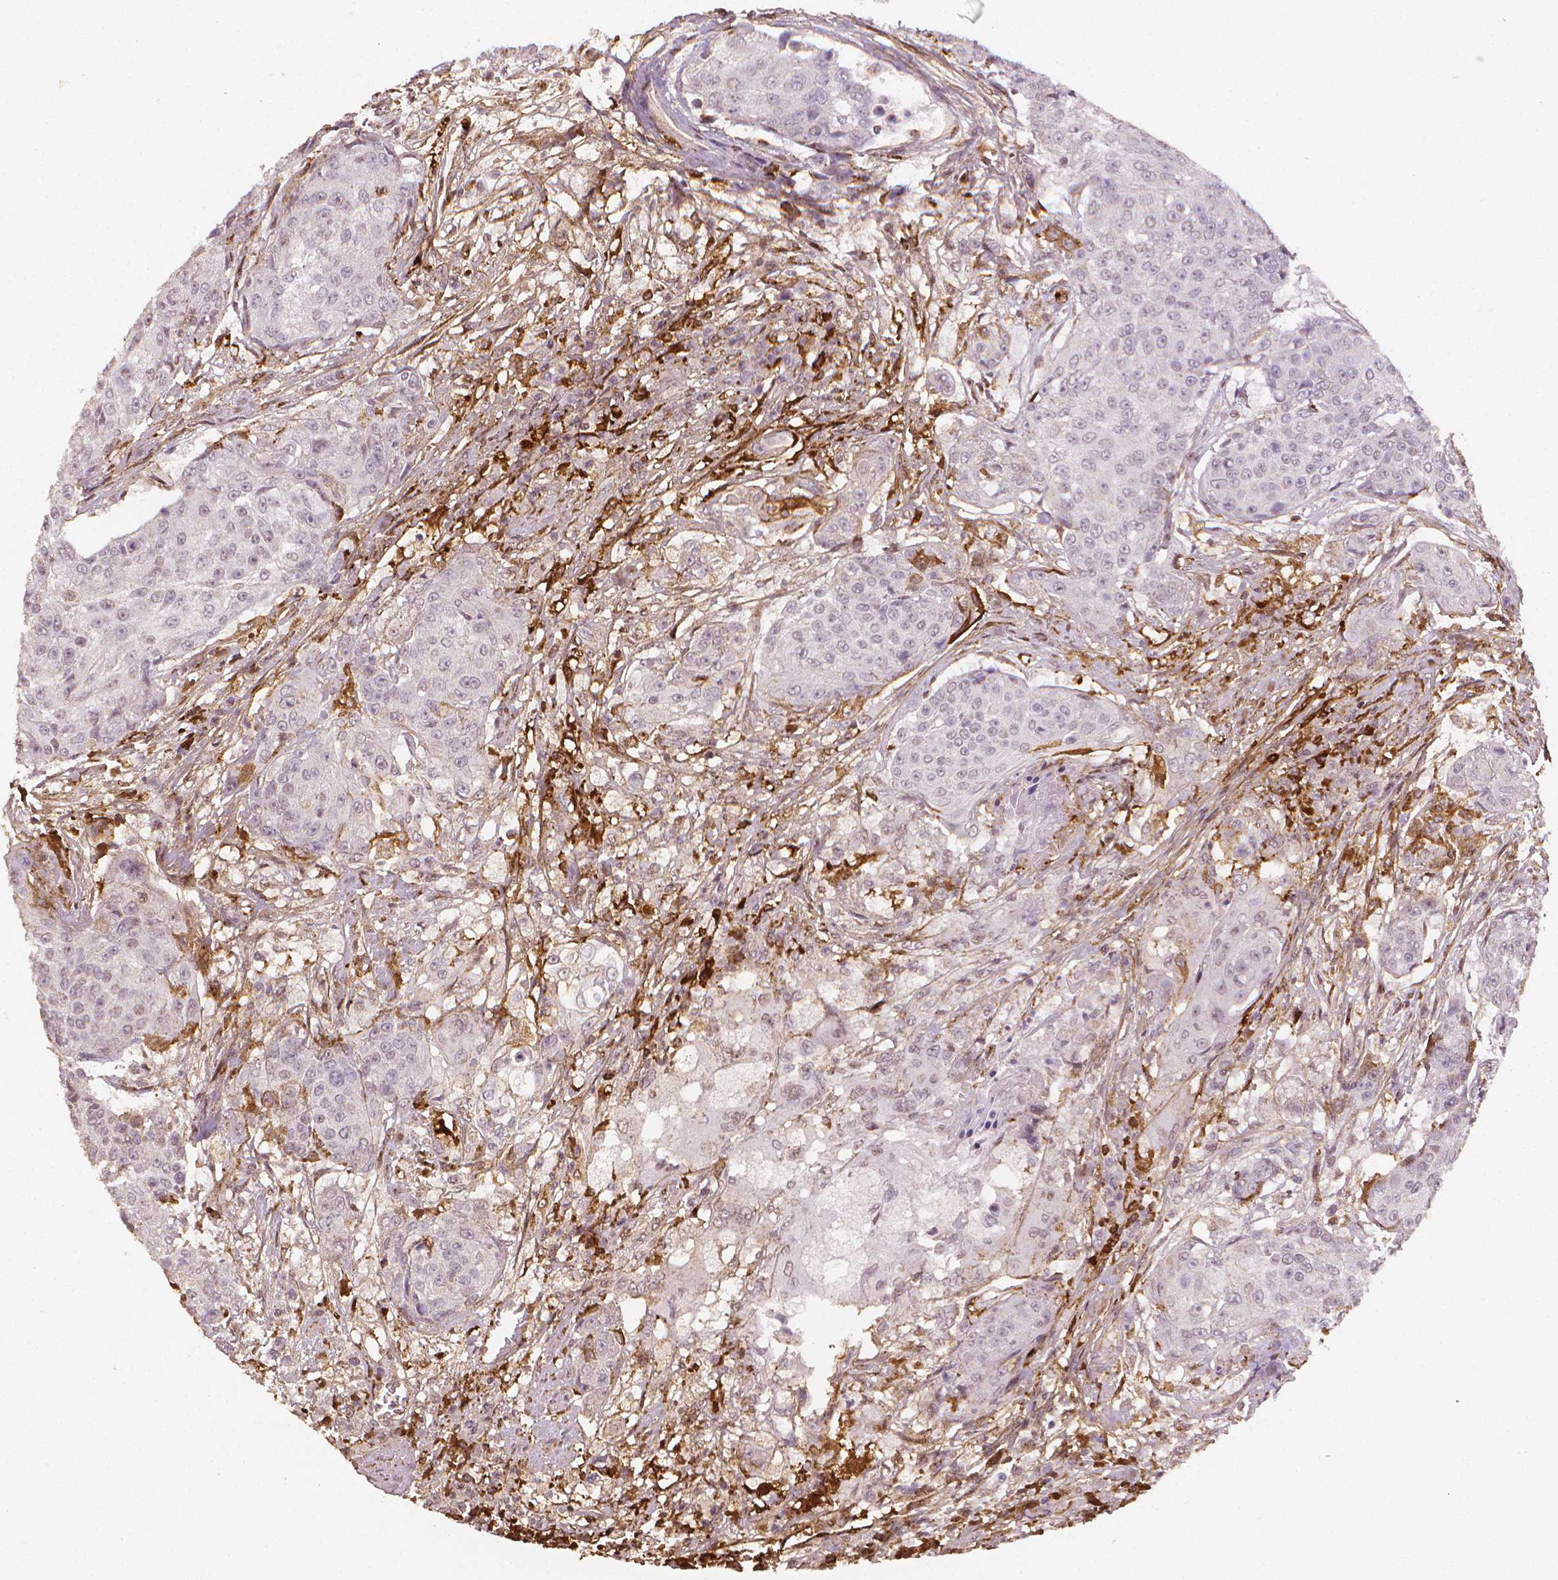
{"staining": {"intensity": "negative", "quantity": "none", "location": "none"}, "tissue": "urothelial cancer", "cell_type": "Tumor cells", "image_type": "cancer", "snomed": [{"axis": "morphology", "description": "Urothelial carcinoma, High grade"}, {"axis": "topography", "description": "Urinary bladder"}], "caption": "An IHC micrograph of urothelial cancer is shown. There is no staining in tumor cells of urothelial cancer.", "gene": "DCN", "patient": {"sex": "female", "age": 63}}